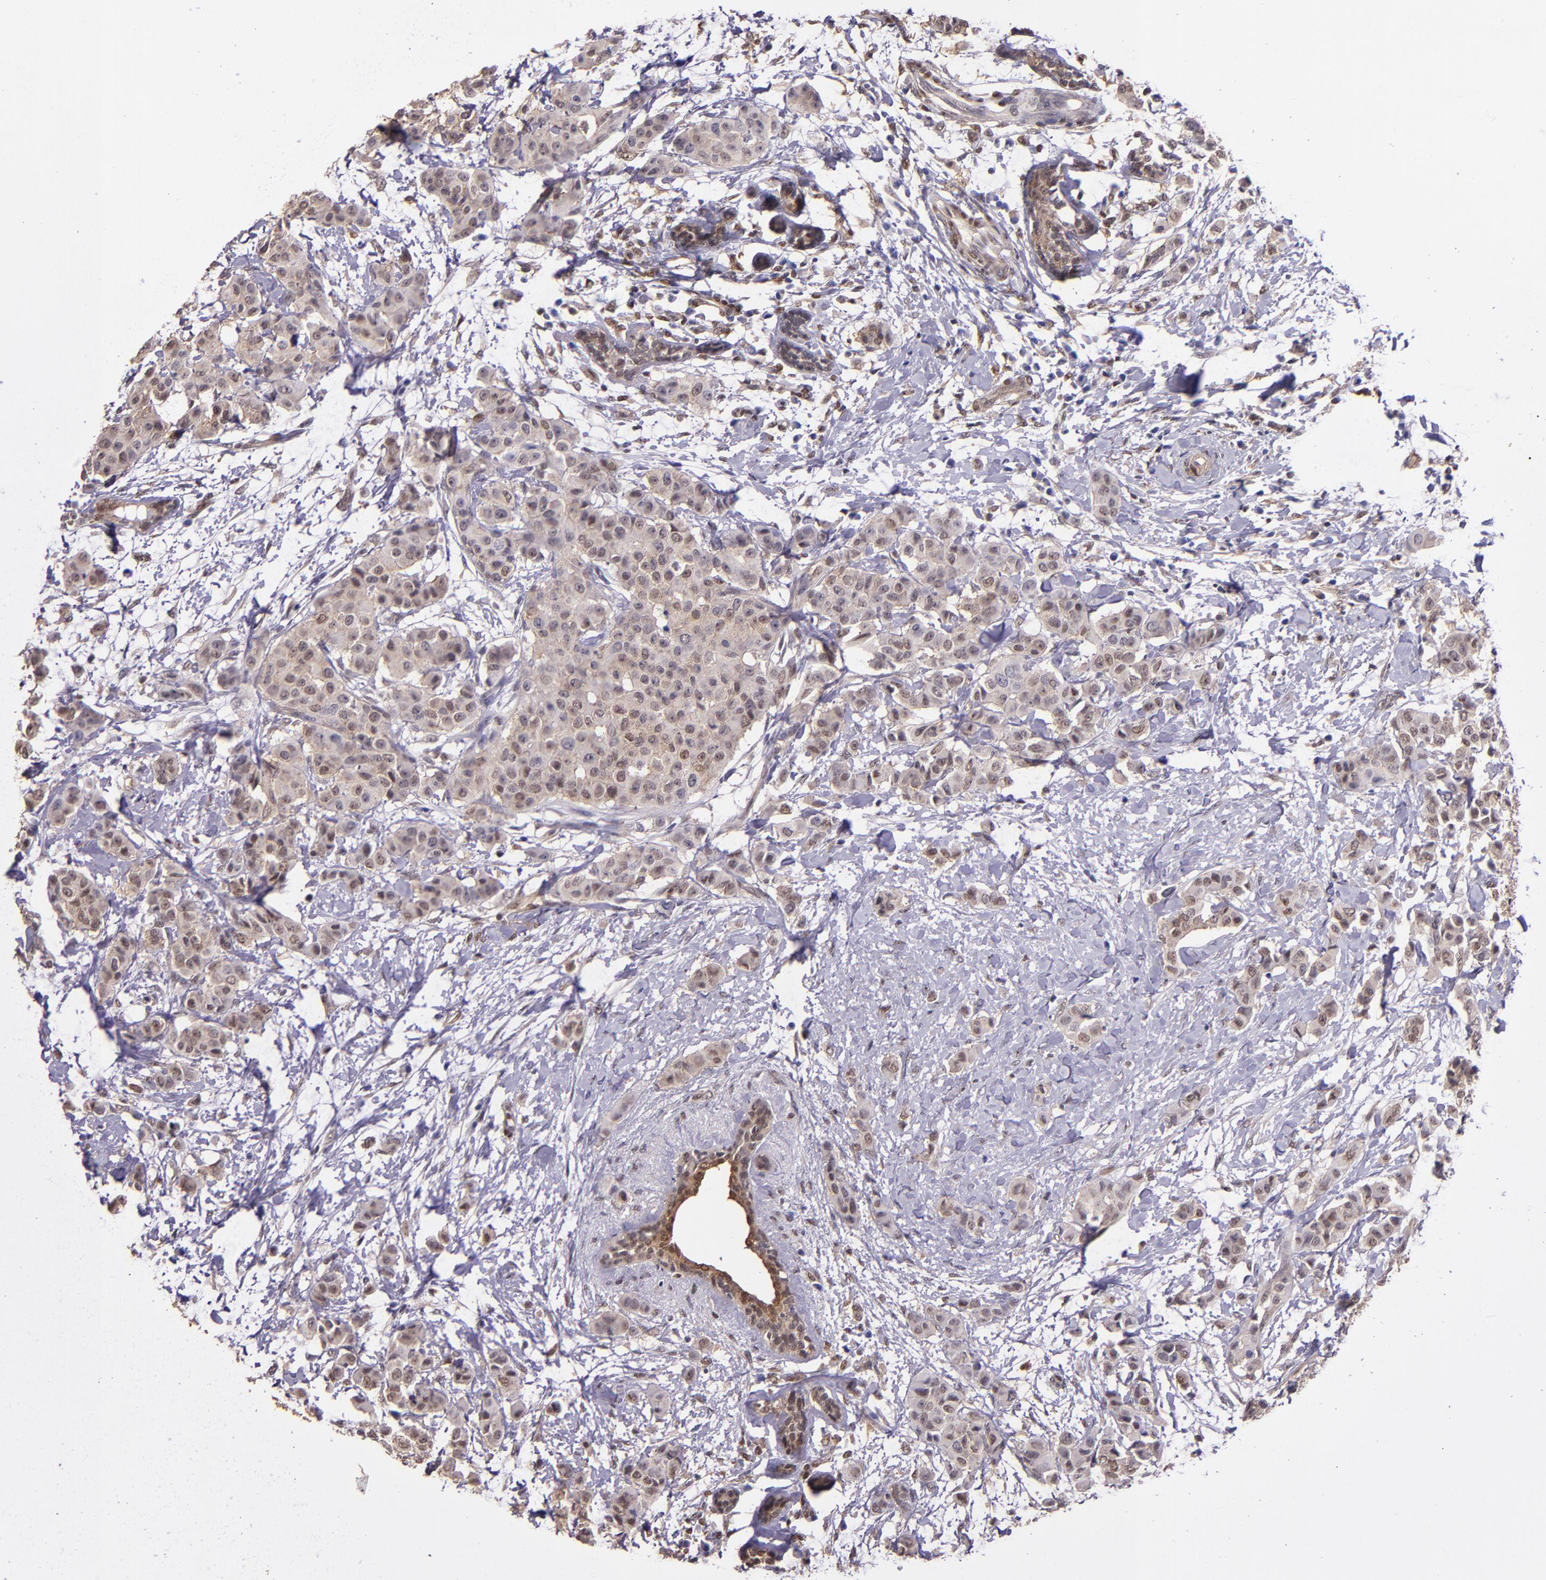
{"staining": {"intensity": "moderate", "quantity": ">75%", "location": "cytoplasmic/membranous"}, "tissue": "breast cancer", "cell_type": "Tumor cells", "image_type": "cancer", "snomed": [{"axis": "morphology", "description": "Duct carcinoma"}, {"axis": "topography", "description": "Breast"}], "caption": "The image exhibits a brown stain indicating the presence of a protein in the cytoplasmic/membranous of tumor cells in breast infiltrating ductal carcinoma.", "gene": "STAT6", "patient": {"sex": "female", "age": 40}}